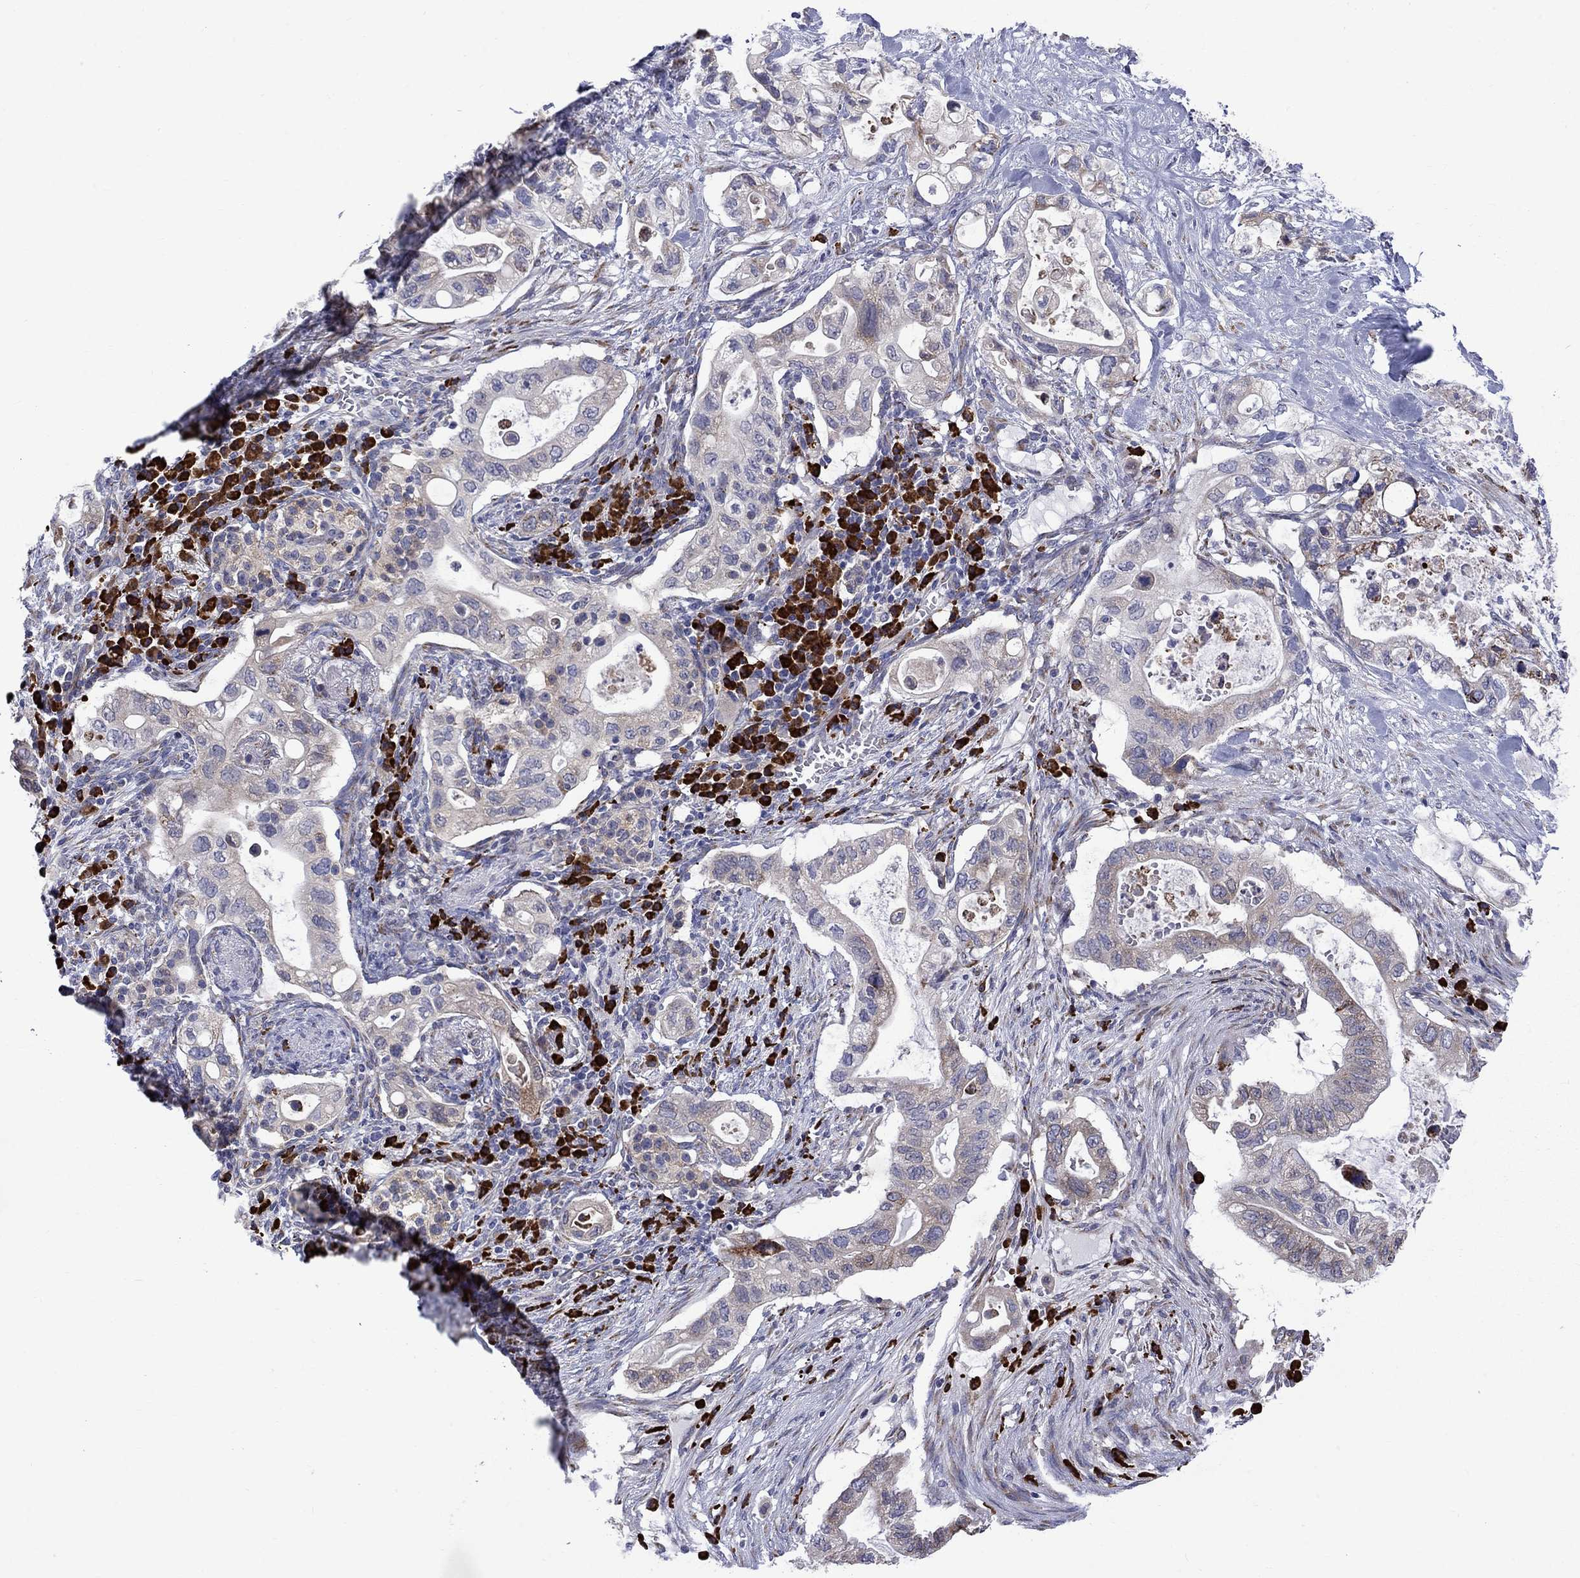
{"staining": {"intensity": "weak", "quantity": "<25%", "location": "cytoplasmic/membranous"}, "tissue": "pancreatic cancer", "cell_type": "Tumor cells", "image_type": "cancer", "snomed": [{"axis": "morphology", "description": "Adenocarcinoma, NOS"}, {"axis": "topography", "description": "Pancreas"}], "caption": "An immunohistochemistry (IHC) micrograph of adenocarcinoma (pancreatic) is shown. There is no staining in tumor cells of adenocarcinoma (pancreatic).", "gene": "ASNS", "patient": {"sex": "female", "age": 72}}